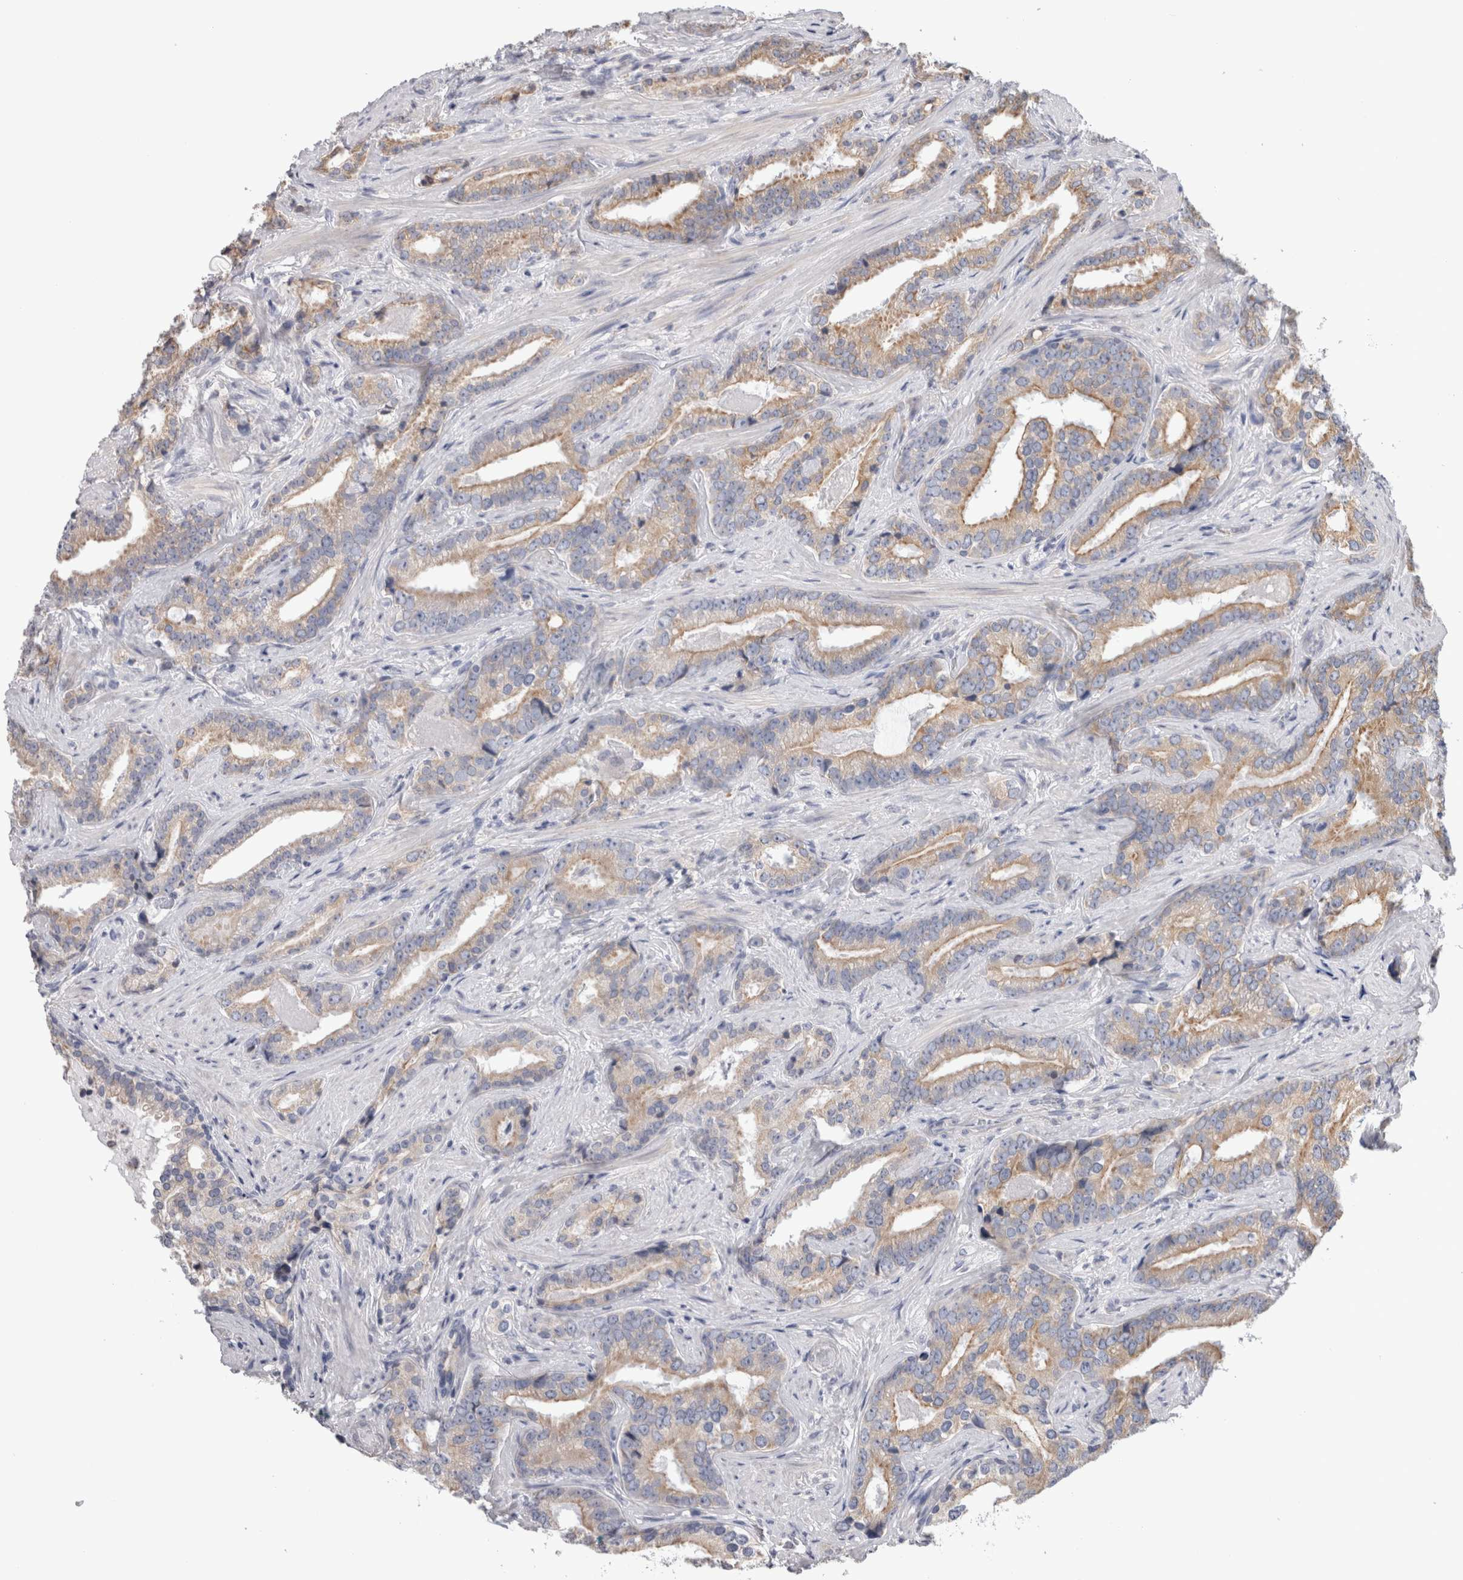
{"staining": {"intensity": "weak", "quantity": "25%-75%", "location": "cytoplasmic/membranous"}, "tissue": "prostate cancer", "cell_type": "Tumor cells", "image_type": "cancer", "snomed": [{"axis": "morphology", "description": "Adenocarcinoma, Low grade"}, {"axis": "topography", "description": "Prostate"}], "caption": "Immunohistochemical staining of prostate cancer (low-grade adenocarcinoma) displays weak cytoplasmic/membranous protein expression in about 25%-75% of tumor cells. Immunohistochemistry (ihc) stains the protein of interest in brown and the nuclei are stained blue.", "gene": "SMAP2", "patient": {"sex": "male", "age": 67}}